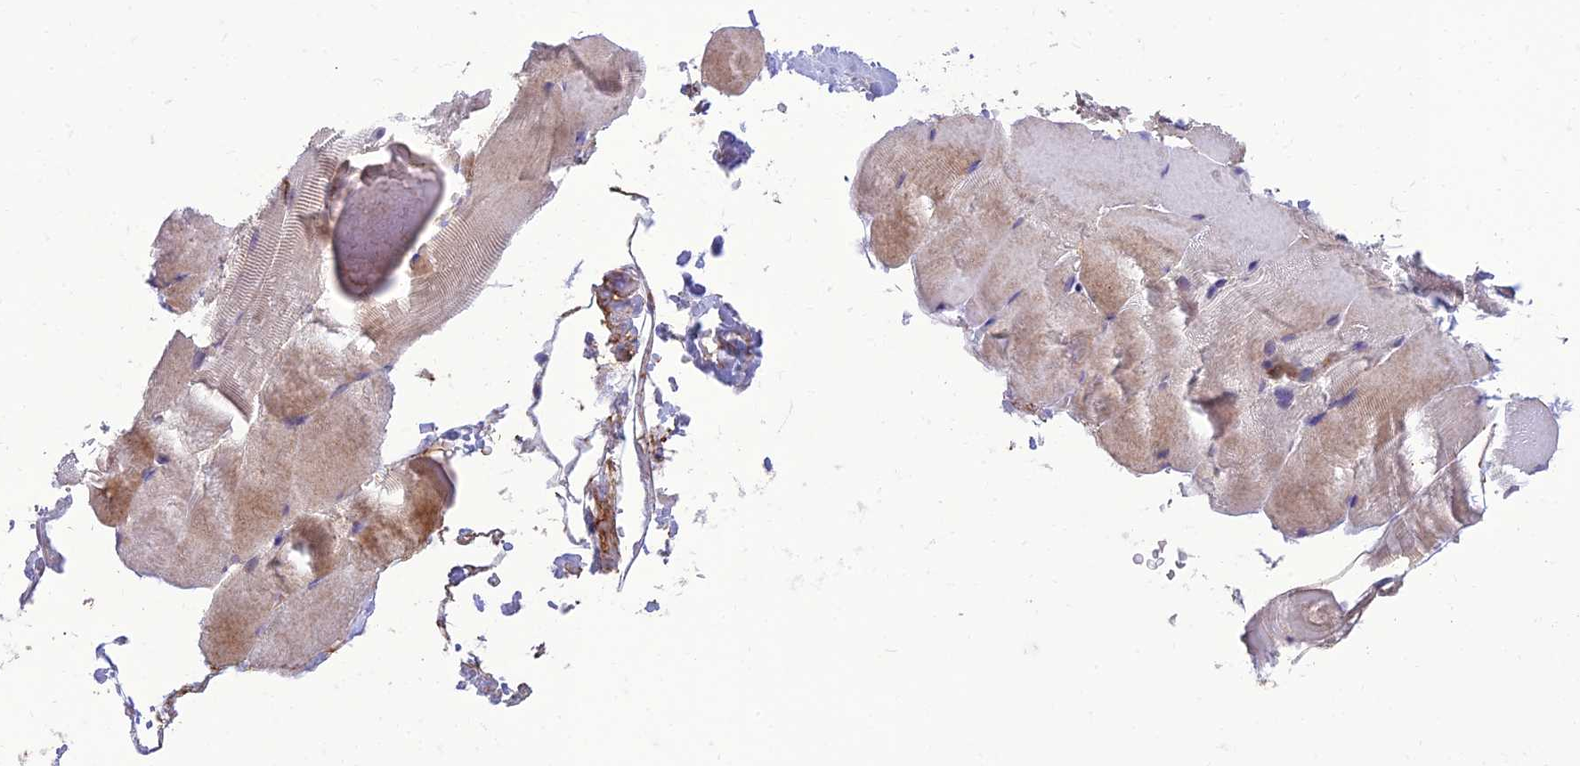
{"staining": {"intensity": "weak", "quantity": "25%-75%", "location": "cytoplasmic/membranous"}, "tissue": "skeletal muscle", "cell_type": "Myocytes", "image_type": "normal", "snomed": [{"axis": "morphology", "description": "Normal tissue, NOS"}, {"axis": "topography", "description": "Skeletal muscle"}, {"axis": "topography", "description": "Parathyroid gland"}], "caption": "IHC image of unremarkable skeletal muscle stained for a protein (brown), which exhibits low levels of weak cytoplasmic/membranous positivity in about 25%-75% of myocytes.", "gene": "IRAK3", "patient": {"sex": "female", "age": 37}}